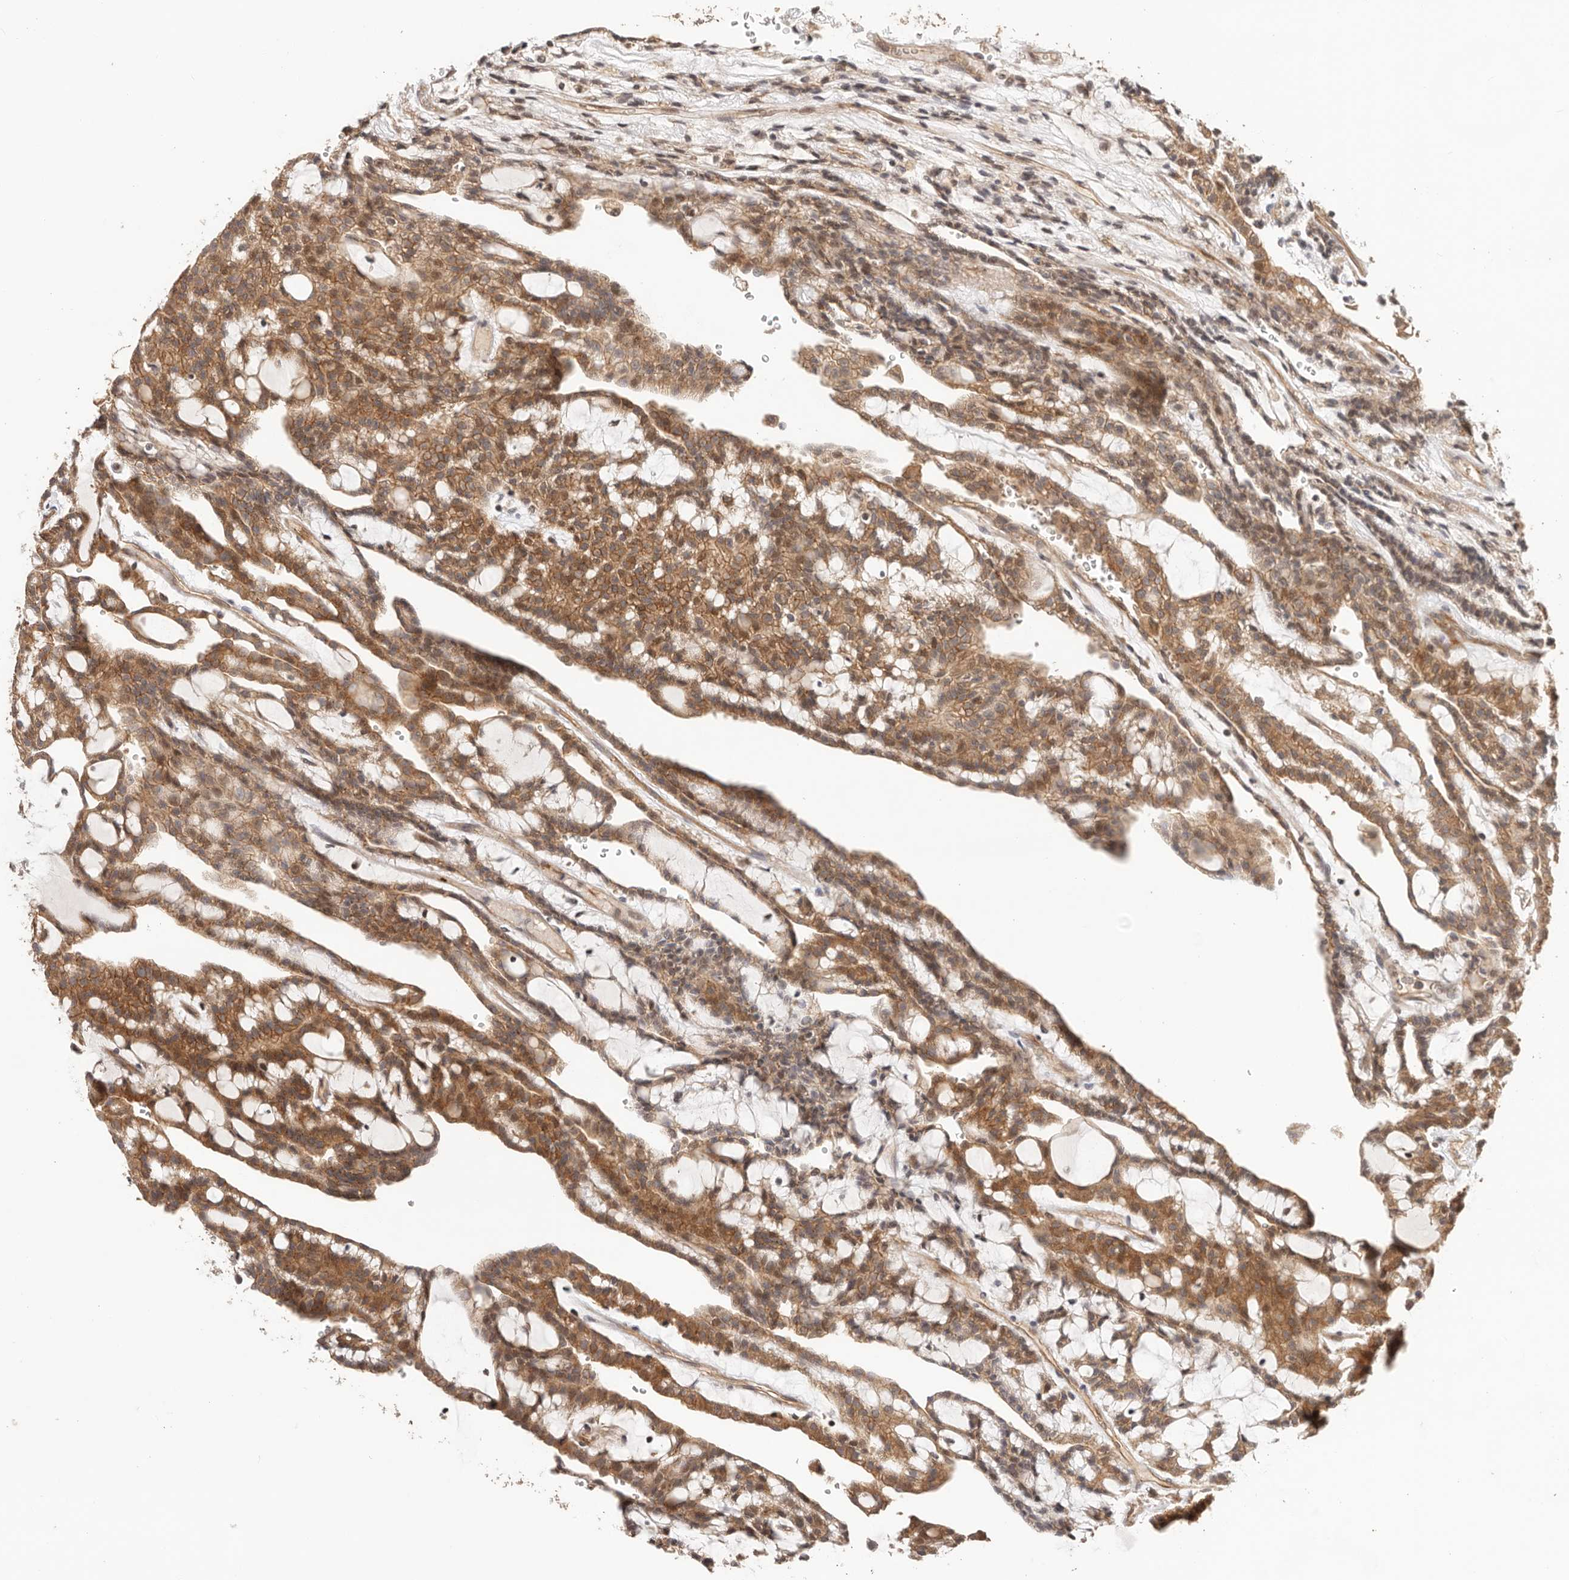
{"staining": {"intensity": "moderate", "quantity": ">75%", "location": "cytoplasmic/membranous"}, "tissue": "renal cancer", "cell_type": "Tumor cells", "image_type": "cancer", "snomed": [{"axis": "morphology", "description": "Adenocarcinoma, NOS"}, {"axis": "topography", "description": "Kidney"}], "caption": "Immunohistochemistry (DAB (3,3'-diaminobenzidine)) staining of human renal cancer reveals moderate cytoplasmic/membranous protein staining in approximately >75% of tumor cells. The protein is stained brown, and the nuclei are stained in blue (DAB IHC with brightfield microscopy, high magnification).", "gene": "AFDN", "patient": {"sex": "male", "age": 63}}